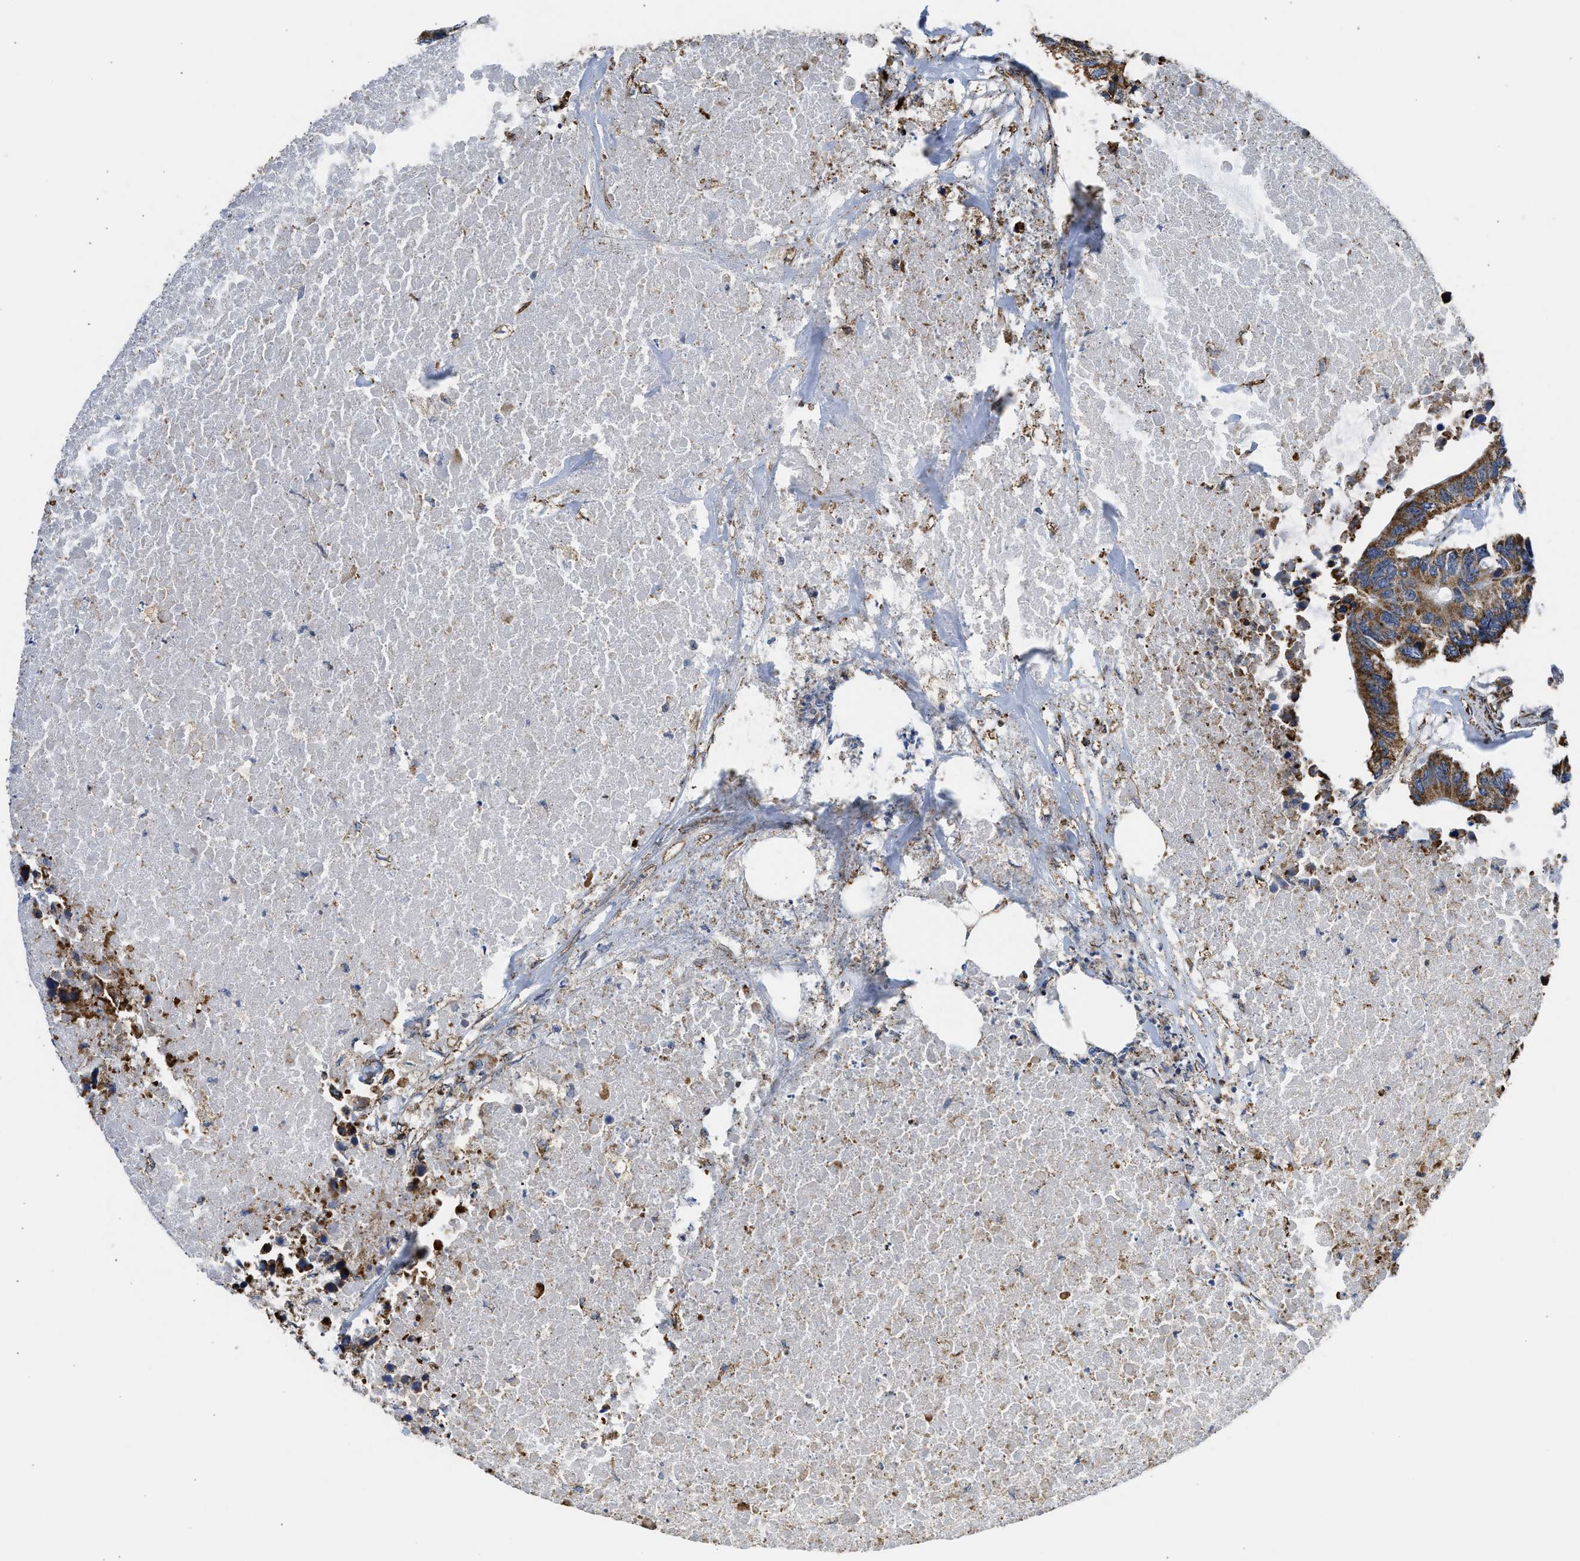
{"staining": {"intensity": "strong", "quantity": ">75%", "location": "cytoplasmic/membranous"}, "tissue": "colorectal cancer", "cell_type": "Tumor cells", "image_type": "cancer", "snomed": [{"axis": "morphology", "description": "Adenocarcinoma, NOS"}, {"axis": "topography", "description": "Colon"}], "caption": "Human colorectal adenocarcinoma stained with a protein marker exhibits strong staining in tumor cells.", "gene": "CYCS", "patient": {"sex": "male", "age": 71}}